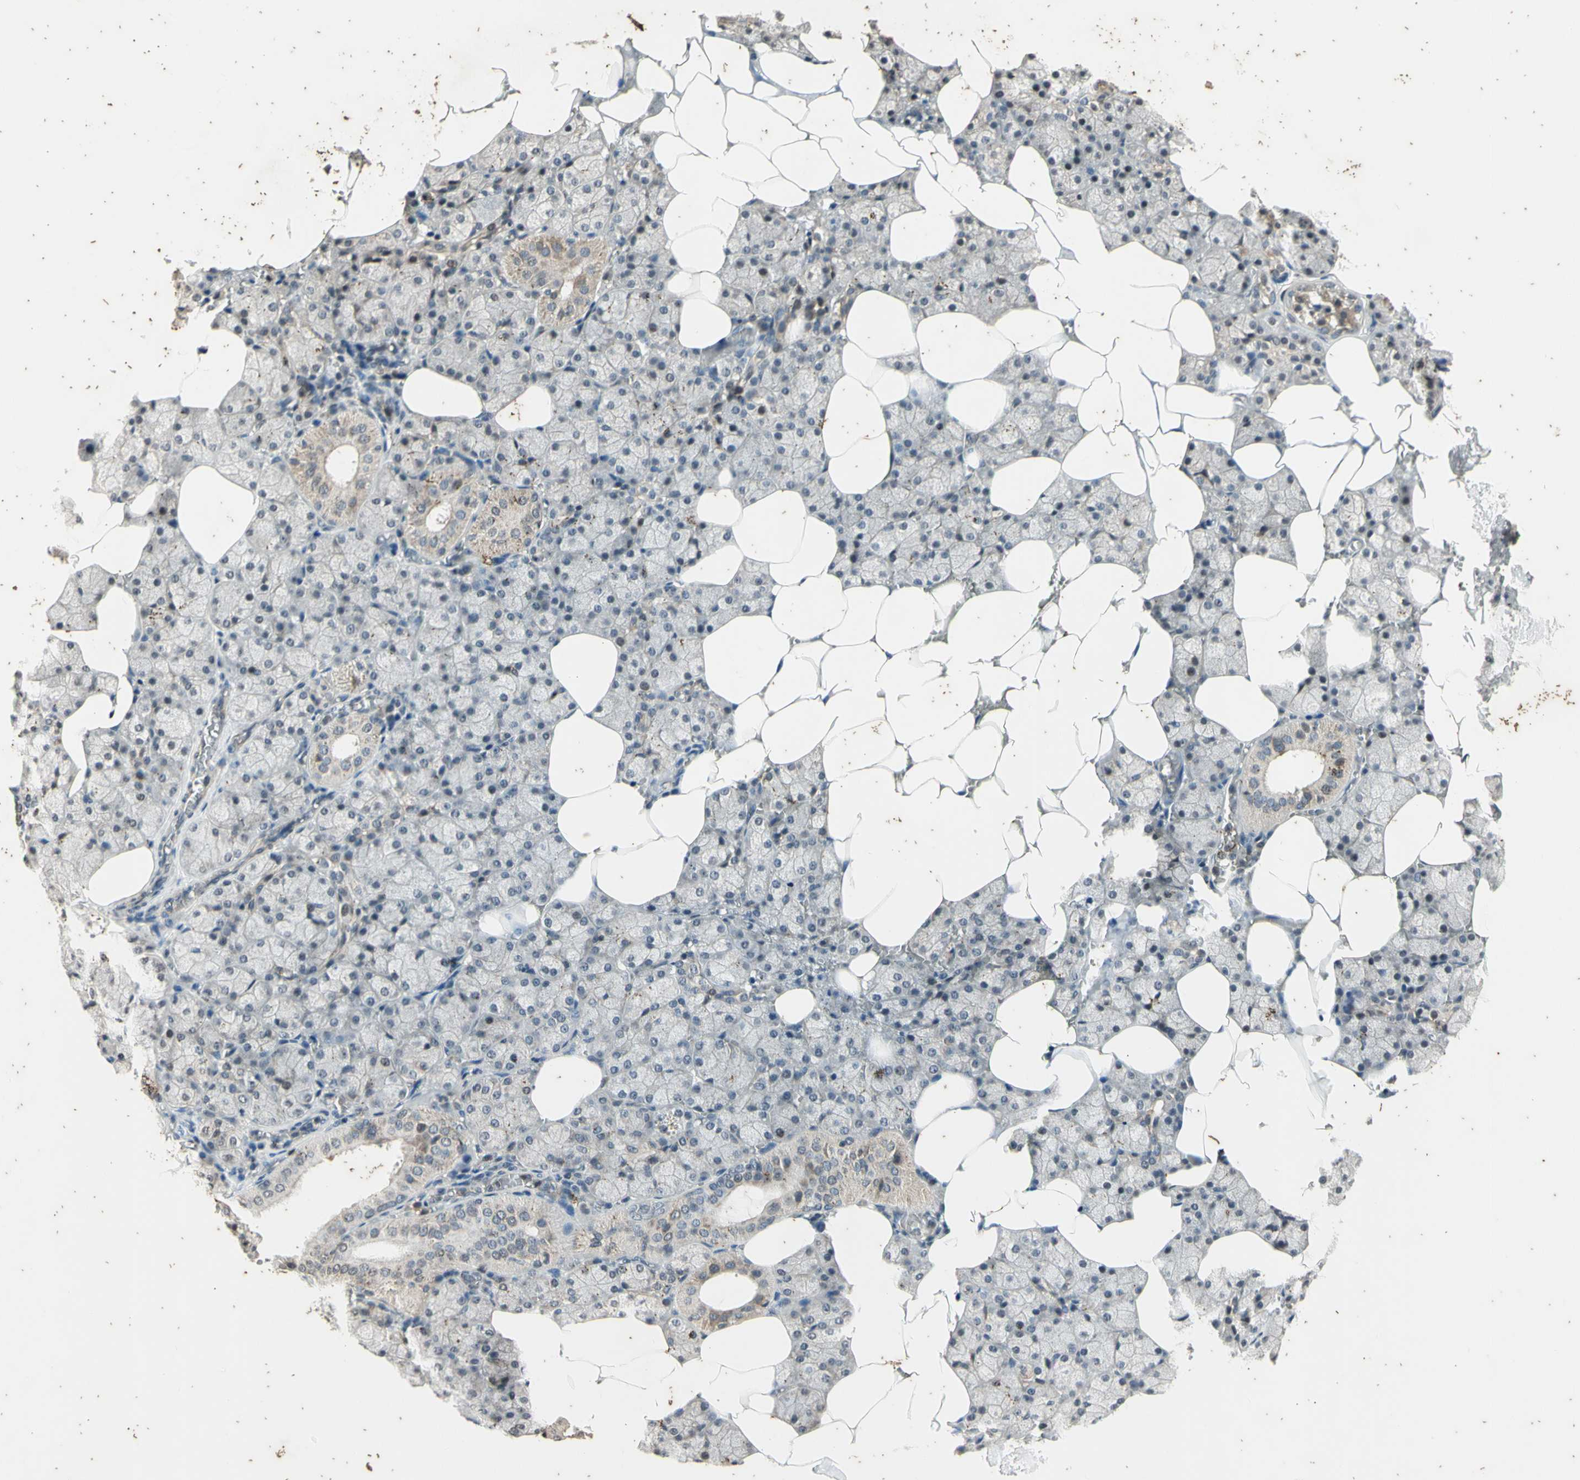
{"staining": {"intensity": "moderate", "quantity": "<25%", "location": "cytoplasmic/membranous"}, "tissue": "salivary gland", "cell_type": "Glandular cells", "image_type": "normal", "snomed": [{"axis": "morphology", "description": "Normal tissue, NOS"}, {"axis": "topography", "description": "Salivary gland"}], "caption": "Immunohistochemistry histopathology image of benign salivary gland: human salivary gland stained using immunohistochemistry (IHC) exhibits low levels of moderate protein expression localized specifically in the cytoplasmic/membranous of glandular cells, appearing as a cytoplasmic/membranous brown color.", "gene": "EFNB2", "patient": {"sex": "male", "age": 62}}